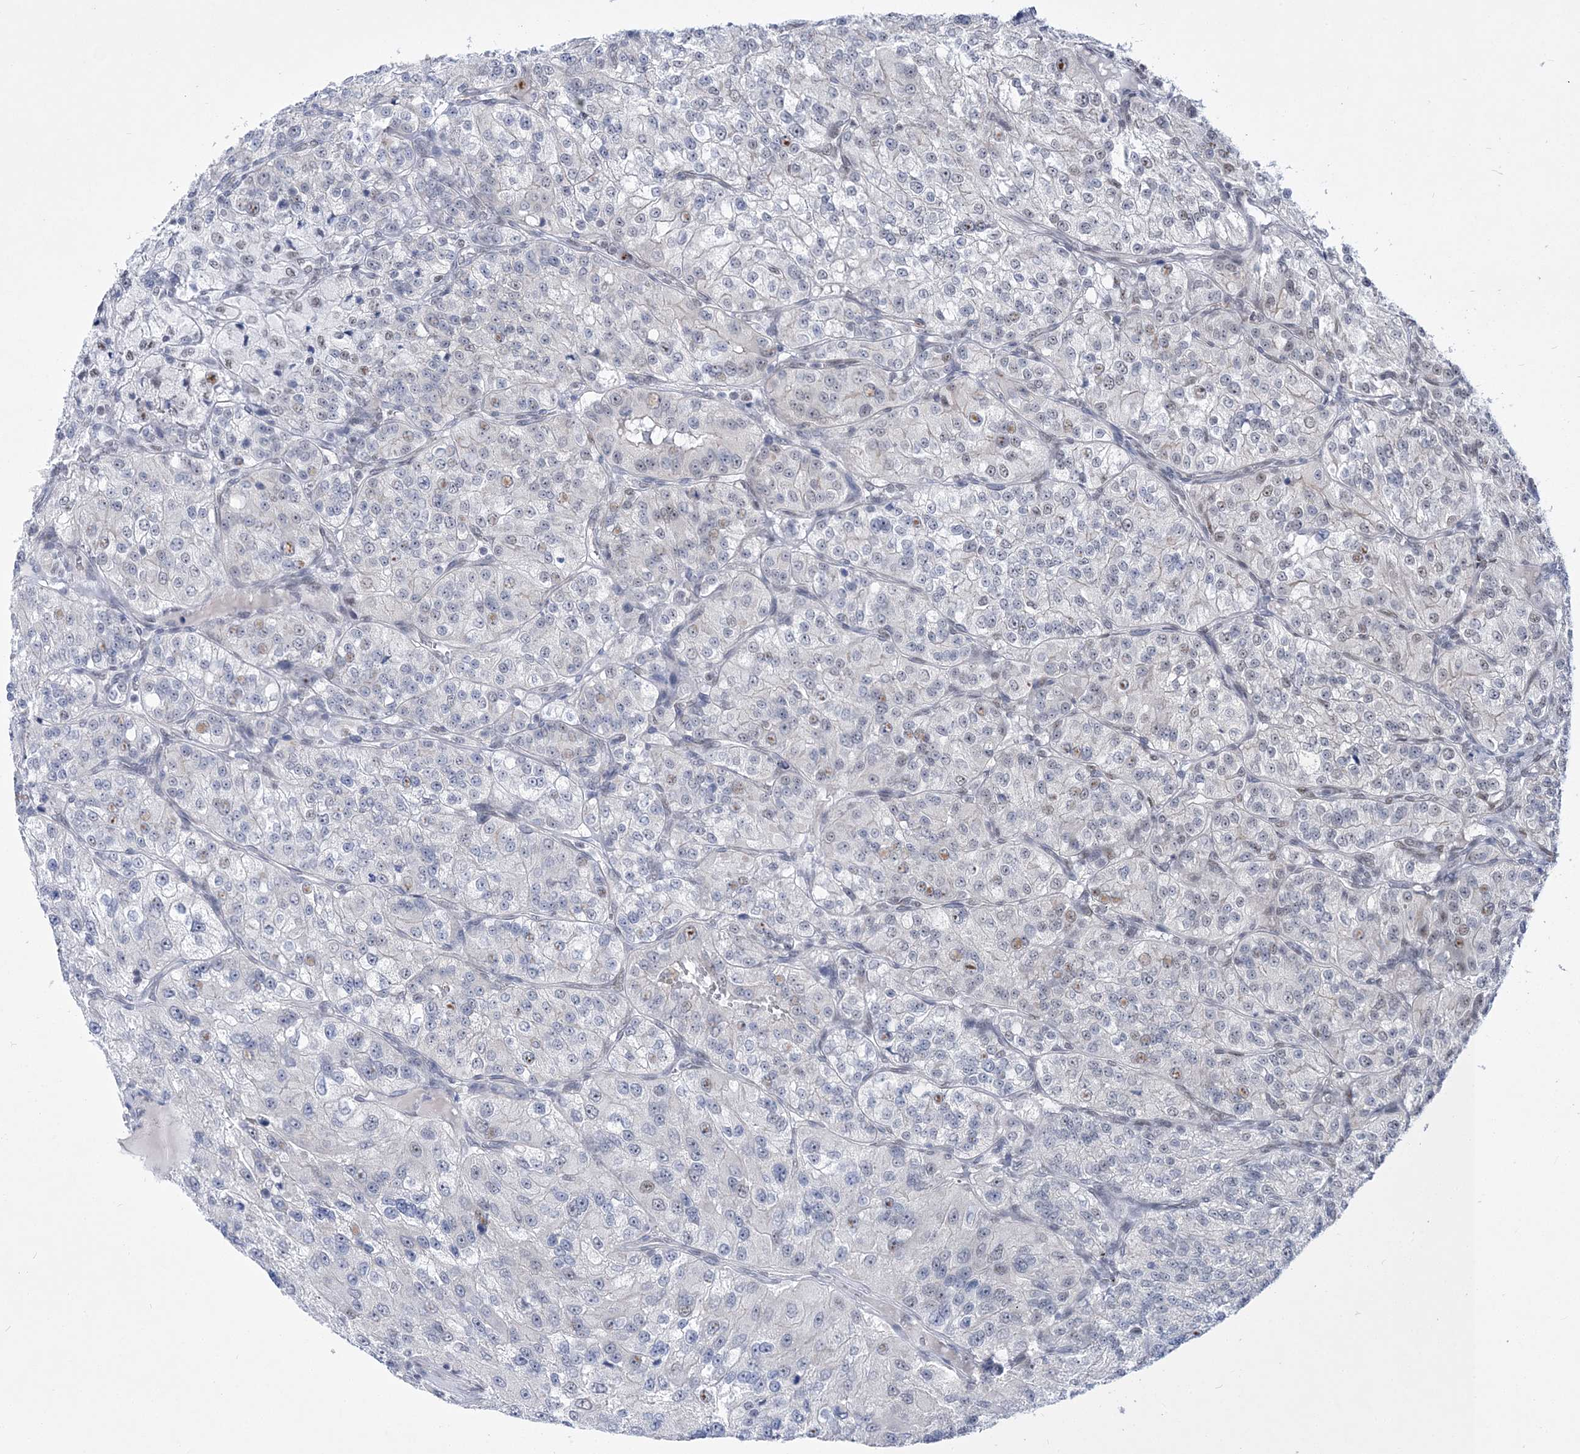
{"staining": {"intensity": "negative", "quantity": "none", "location": "none"}, "tissue": "renal cancer", "cell_type": "Tumor cells", "image_type": "cancer", "snomed": [{"axis": "morphology", "description": "Adenocarcinoma, NOS"}, {"axis": "topography", "description": "Kidney"}], "caption": "Immunohistochemistry (IHC) micrograph of human adenocarcinoma (renal) stained for a protein (brown), which exhibits no positivity in tumor cells.", "gene": "NSUN2", "patient": {"sex": "female", "age": 63}}